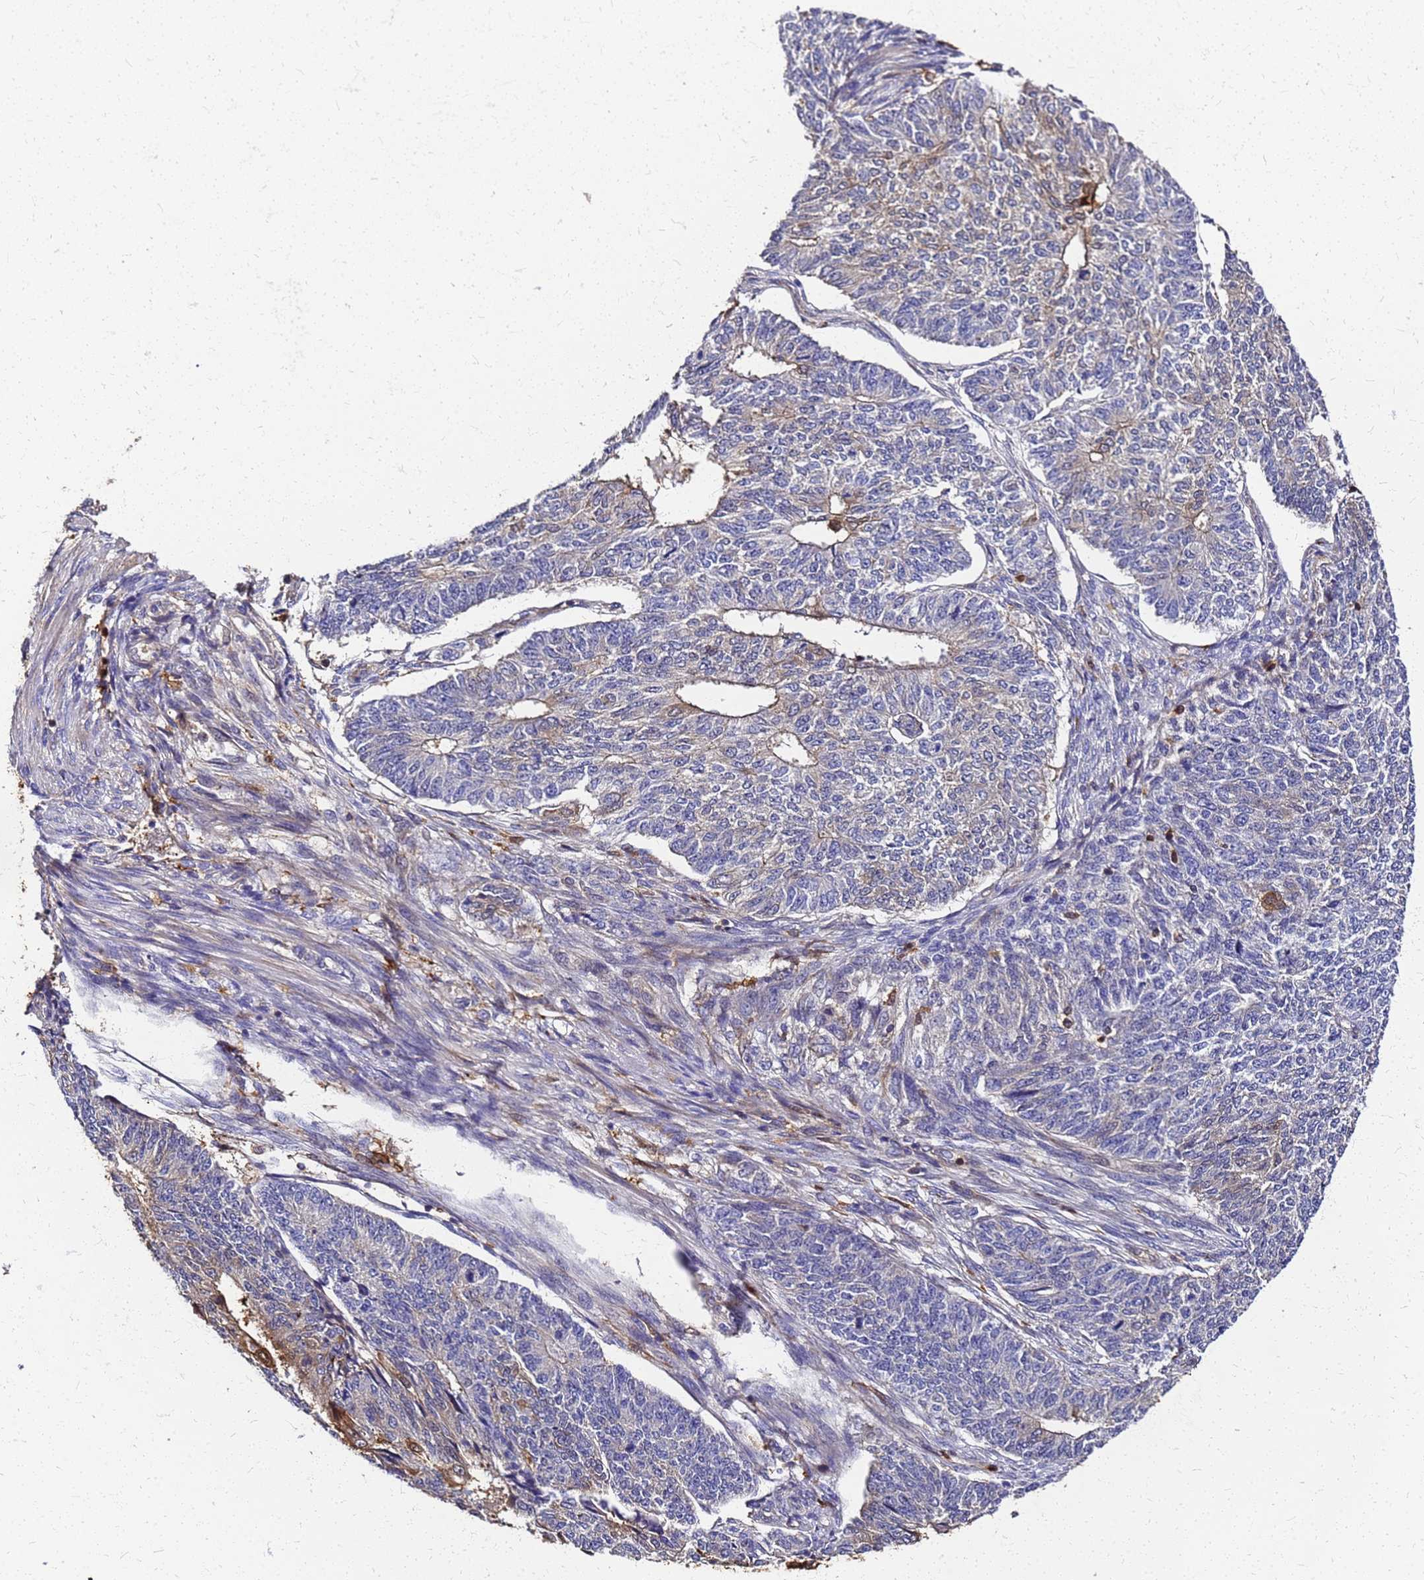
{"staining": {"intensity": "strong", "quantity": "<25%", "location": "cytoplasmic/membranous,nuclear"}, "tissue": "endometrial cancer", "cell_type": "Tumor cells", "image_type": "cancer", "snomed": [{"axis": "morphology", "description": "Adenocarcinoma, NOS"}, {"axis": "topography", "description": "Endometrium"}], "caption": "A photomicrograph showing strong cytoplasmic/membranous and nuclear expression in approximately <25% of tumor cells in adenocarcinoma (endometrial), as visualized by brown immunohistochemical staining.", "gene": "S100A11", "patient": {"sex": "female", "age": 32}}